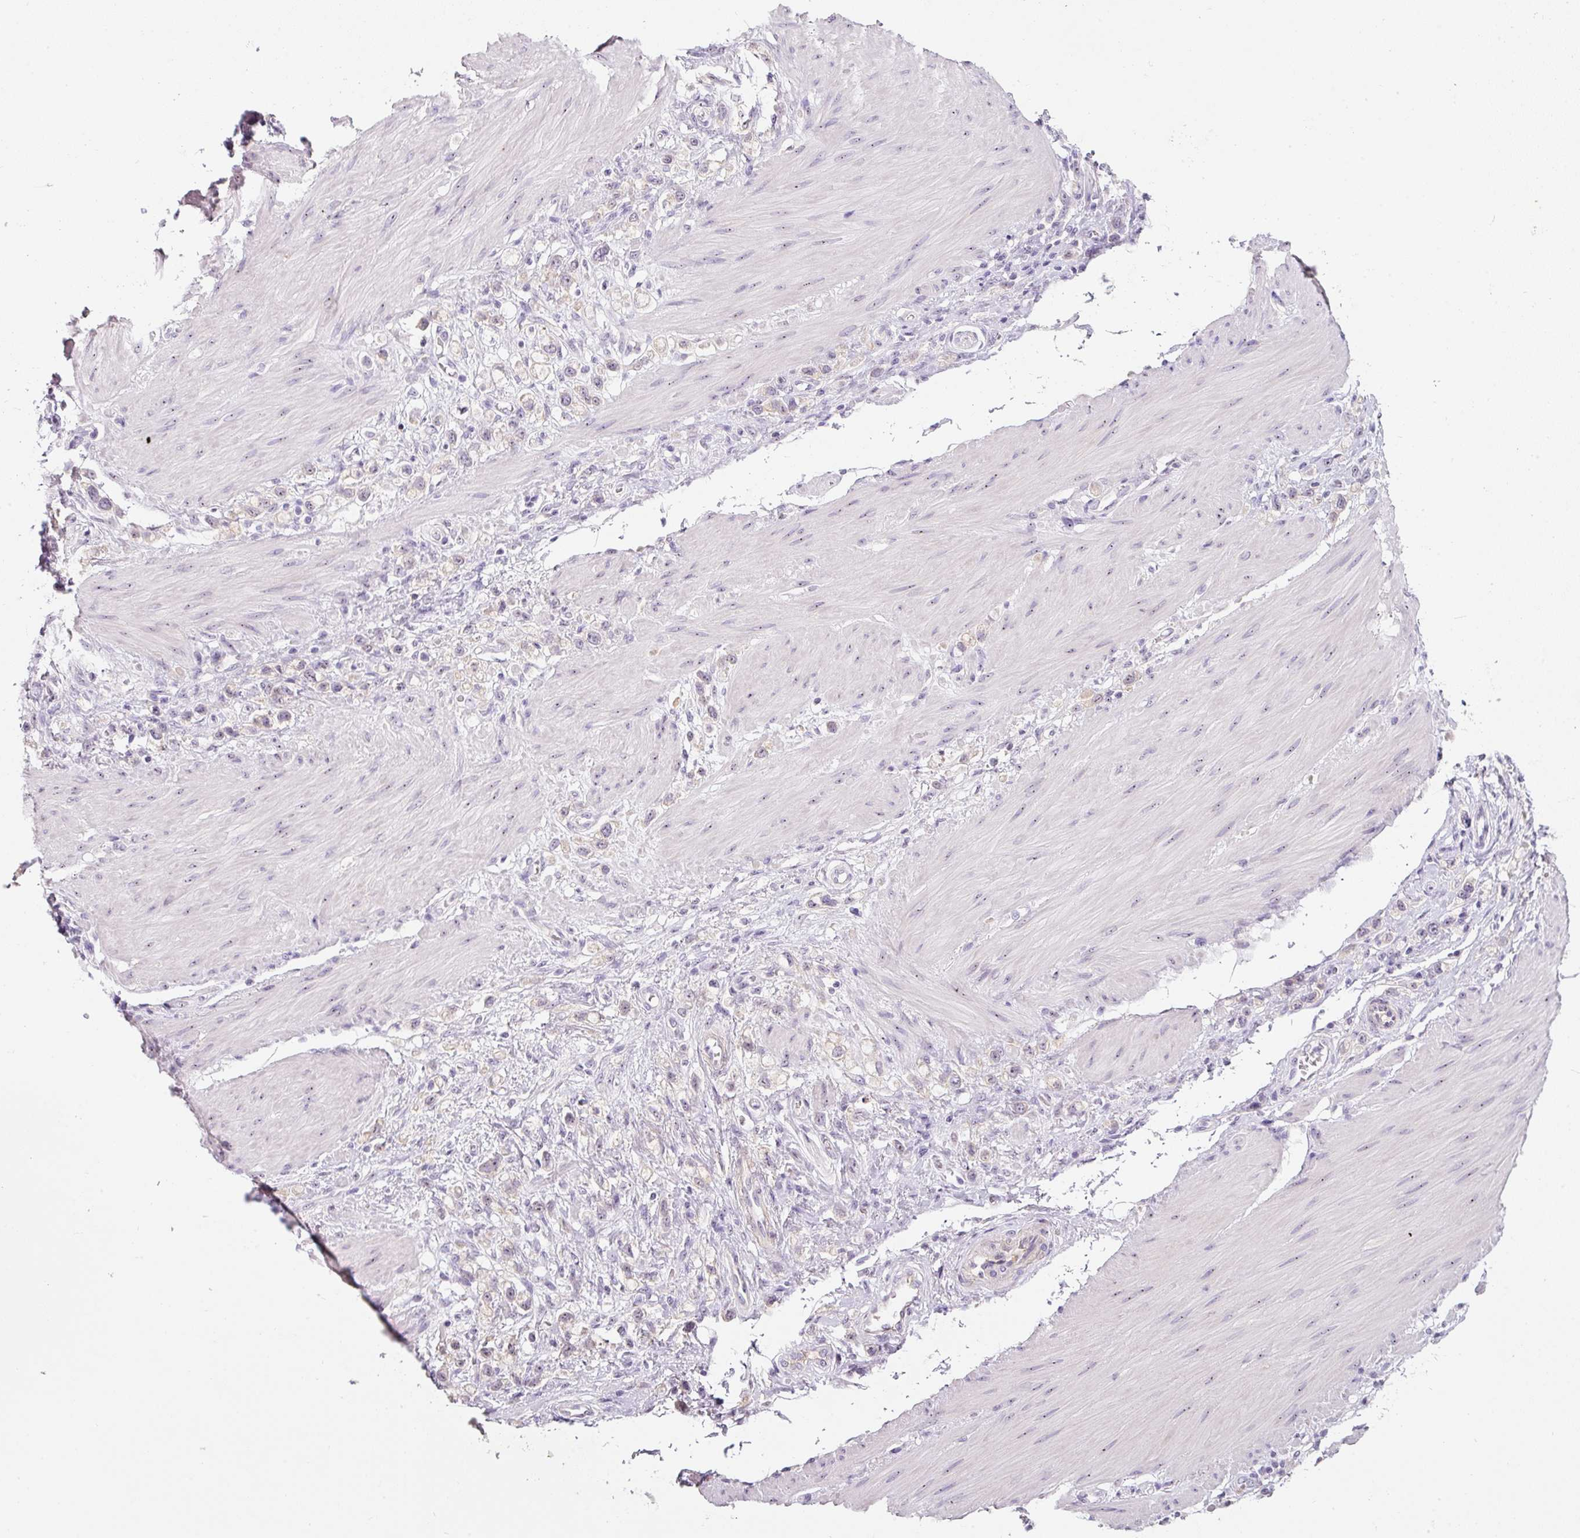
{"staining": {"intensity": "moderate", "quantity": "<25%", "location": "cytoplasmic/membranous"}, "tissue": "stomach cancer", "cell_type": "Tumor cells", "image_type": "cancer", "snomed": [{"axis": "morphology", "description": "Adenocarcinoma, NOS"}, {"axis": "topography", "description": "Stomach"}], "caption": "Immunohistochemical staining of human adenocarcinoma (stomach) reveals moderate cytoplasmic/membranous protein staining in approximately <25% of tumor cells.", "gene": "TMEM37", "patient": {"sex": "female", "age": 65}}